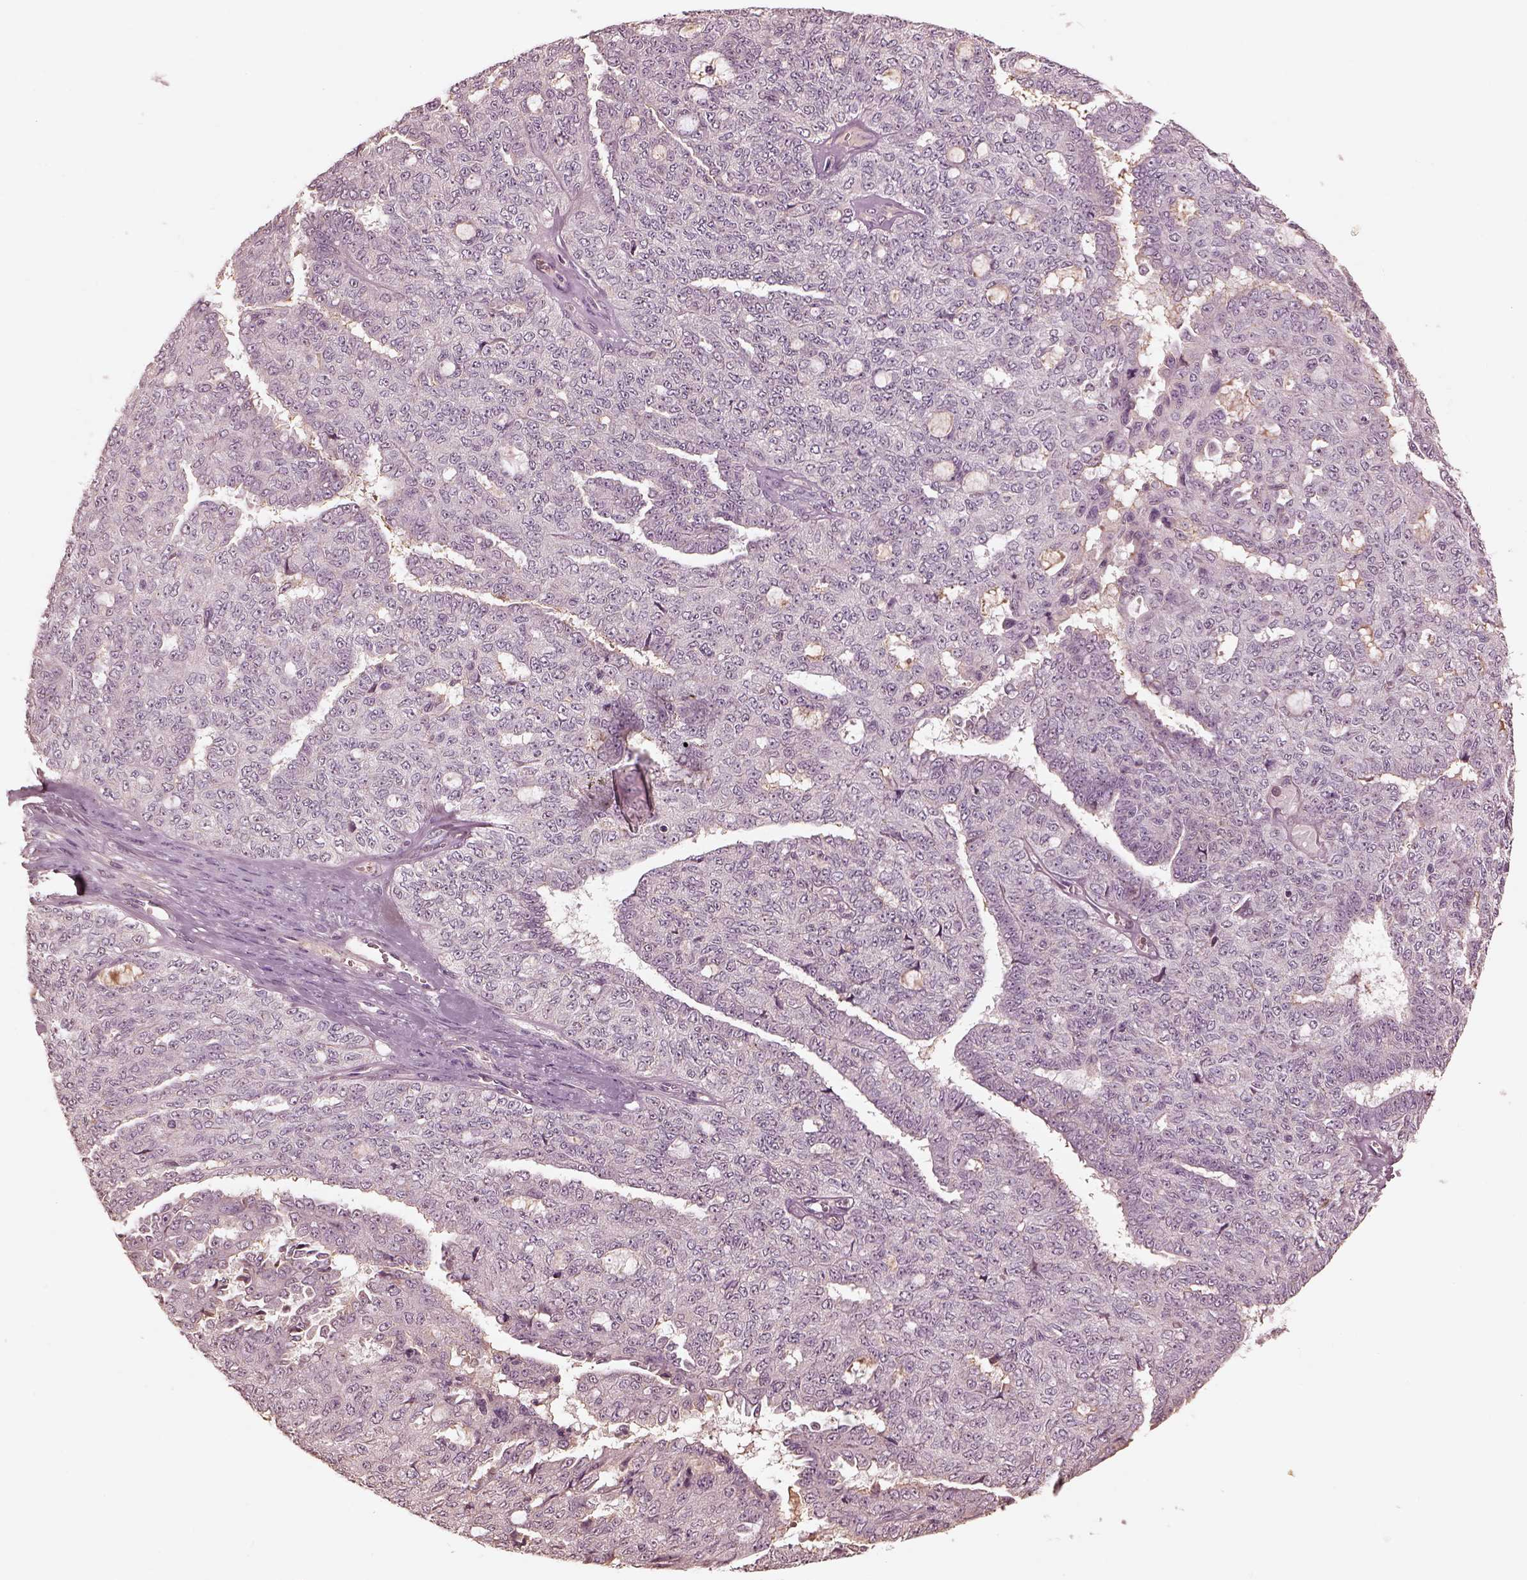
{"staining": {"intensity": "negative", "quantity": "none", "location": "none"}, "tissue": "ovarian cancer", "cell_type": "Tumor cells", "image_type": "cancer", "snomed": [{"axis": "morphology", "description": "Cystadenocarcinoma, serous, NOS"}, {"axis": "topography", "description": "Ovary"}], "caption": "DAB immunohistochemical staining of ovarian serous cystadenocarcinoma shows no significant staining in tumor cells.", "gene": "CALR3", "patient": {"sex": "female", "age": 71}}